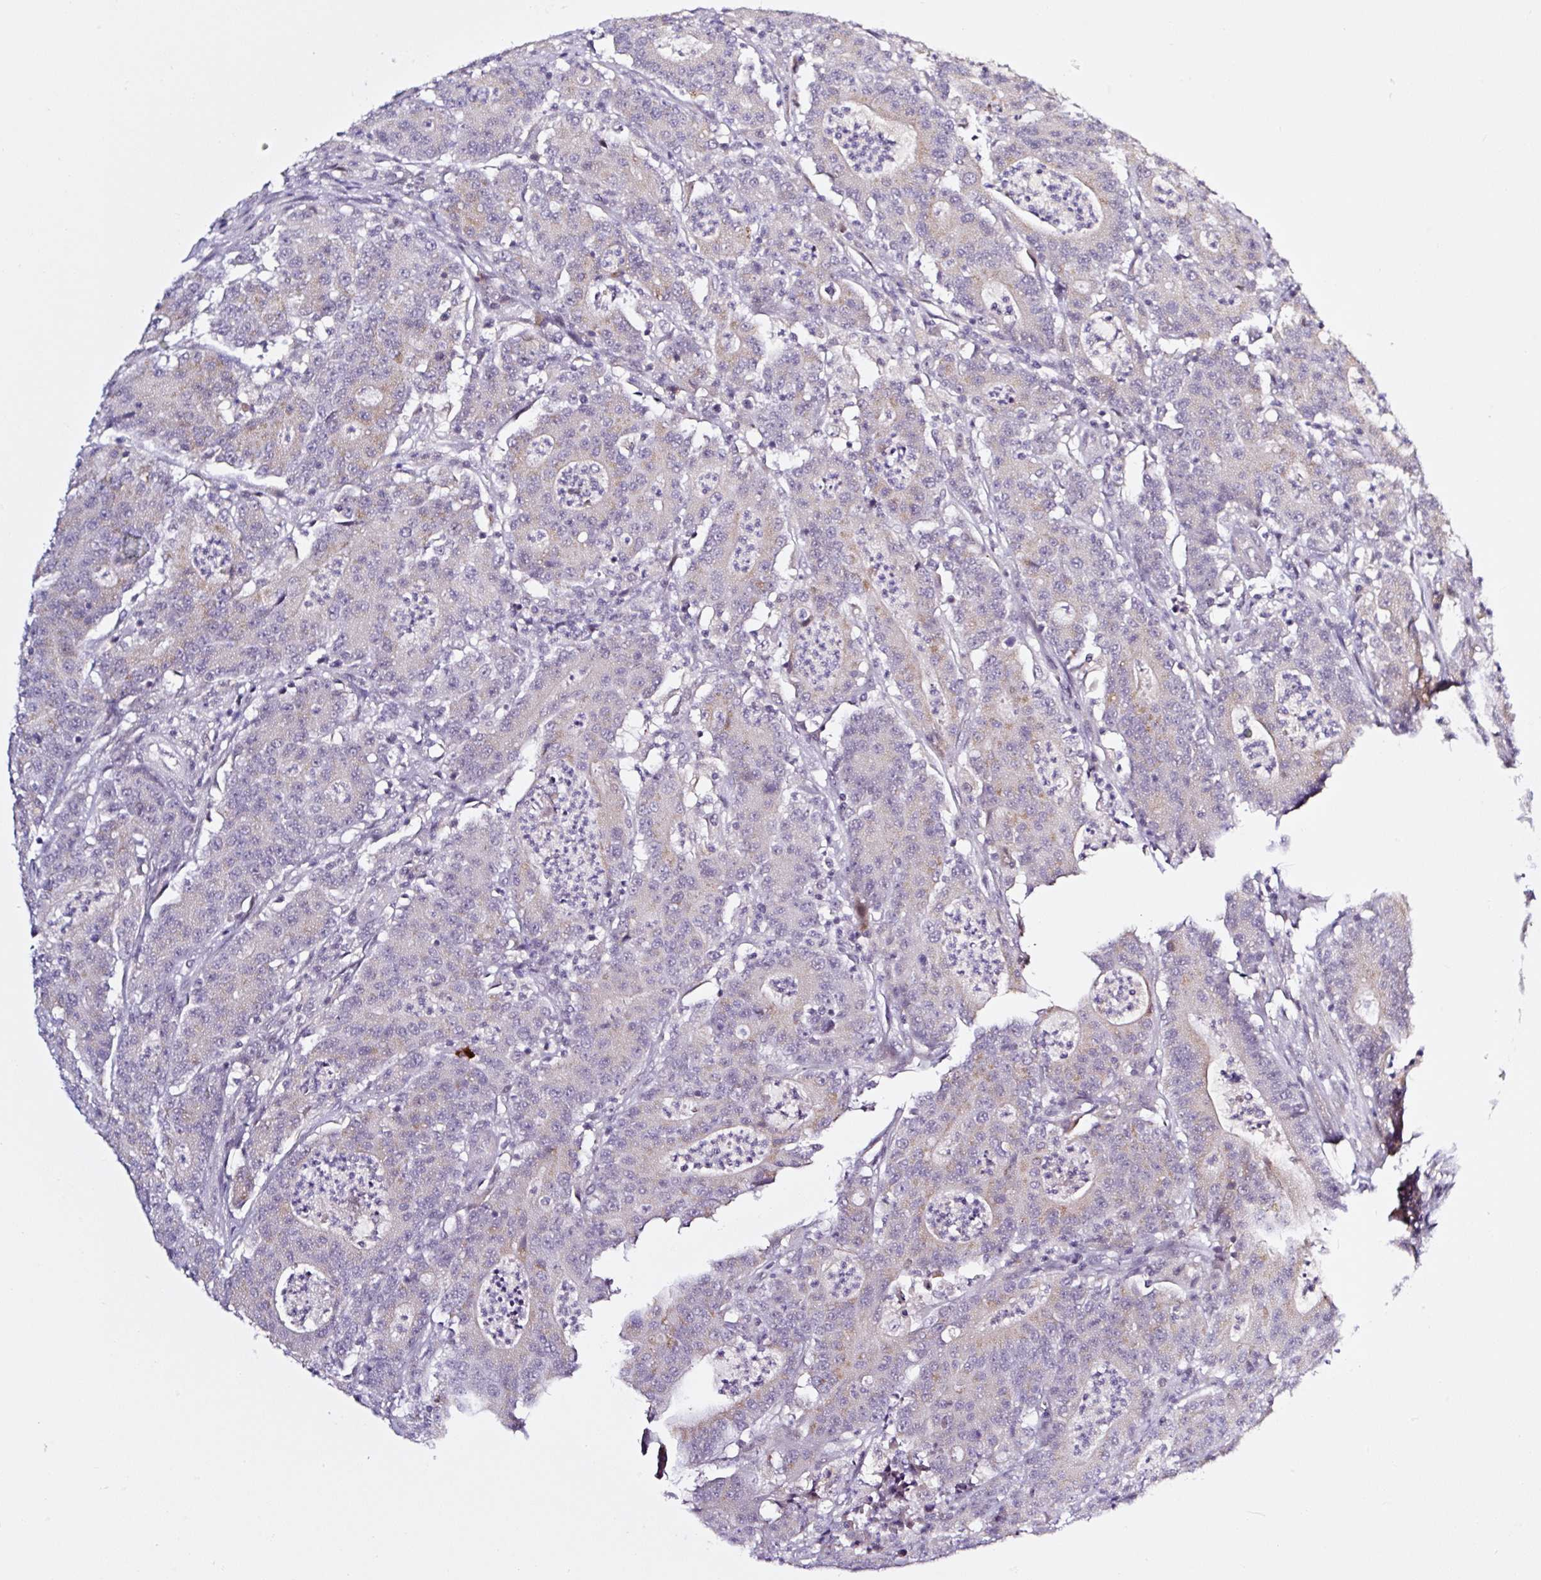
{"staining": {"intensity": "negative", "quantity": "none", "location": "none"}, "tissue": "colorectal cancer", "cell_type": "Tumor cells", "image_type": "cancer", "snomed": [{"axis": "morphology", "description": "Adenocarcinoma, NOS"}, {"axis": "topography", "description": "Colon"}], "caption": "This image is of adenocarcinoma (colorectal) stained with immunohistochemistry to label a protein in brown with the nuclei are counter-stained blue. There is no positivity in tumor cells.", "gene": "PRKAA2", "patient": {"sex": "male", "age": 83}}